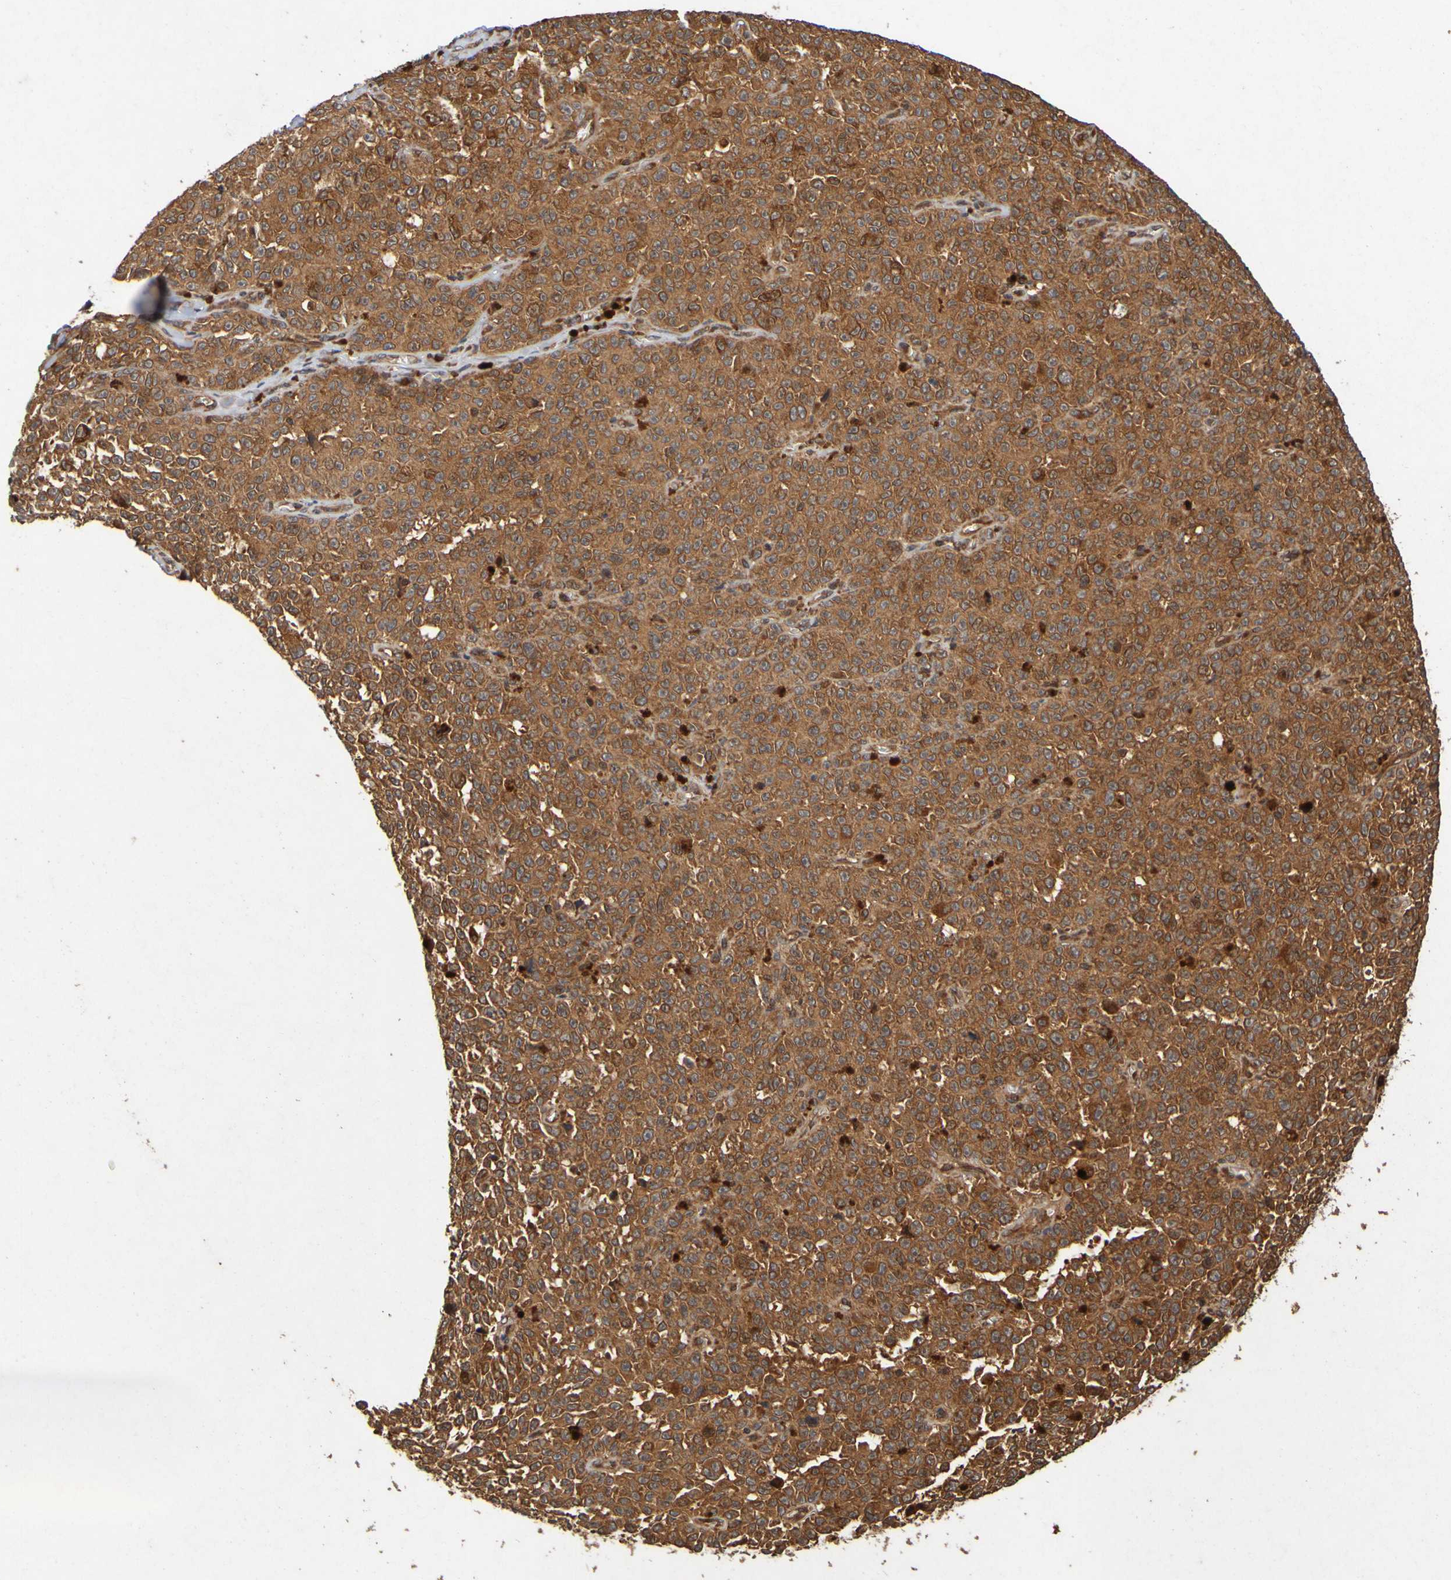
{"staining": {"intensity": "strong", "quantity": ">75%", "location": "cytoplasmic/membranous,nuclear"}, "tissue": "melanoma", "cell_type": "Tumor cells", "image_type": "cancer", "snomed": [{"axis": "morphology", "description": "Malignant melanoma, NOS"}, {"axis": "topography", "description": "Skin"}], "caption": "Immunohistochemistry (IHC) image of neoplastic tissue: melanoma stained using immunohistochemistry shows high levels of strong protein expression localized specifically in the cytoplasmic/membranous and nuclear of tumor cells, appearing as a cytoplasmic/membranous and nuclear brown color.", "gene": "OCRL", "patient": {"sex": "female", "age": 82}}